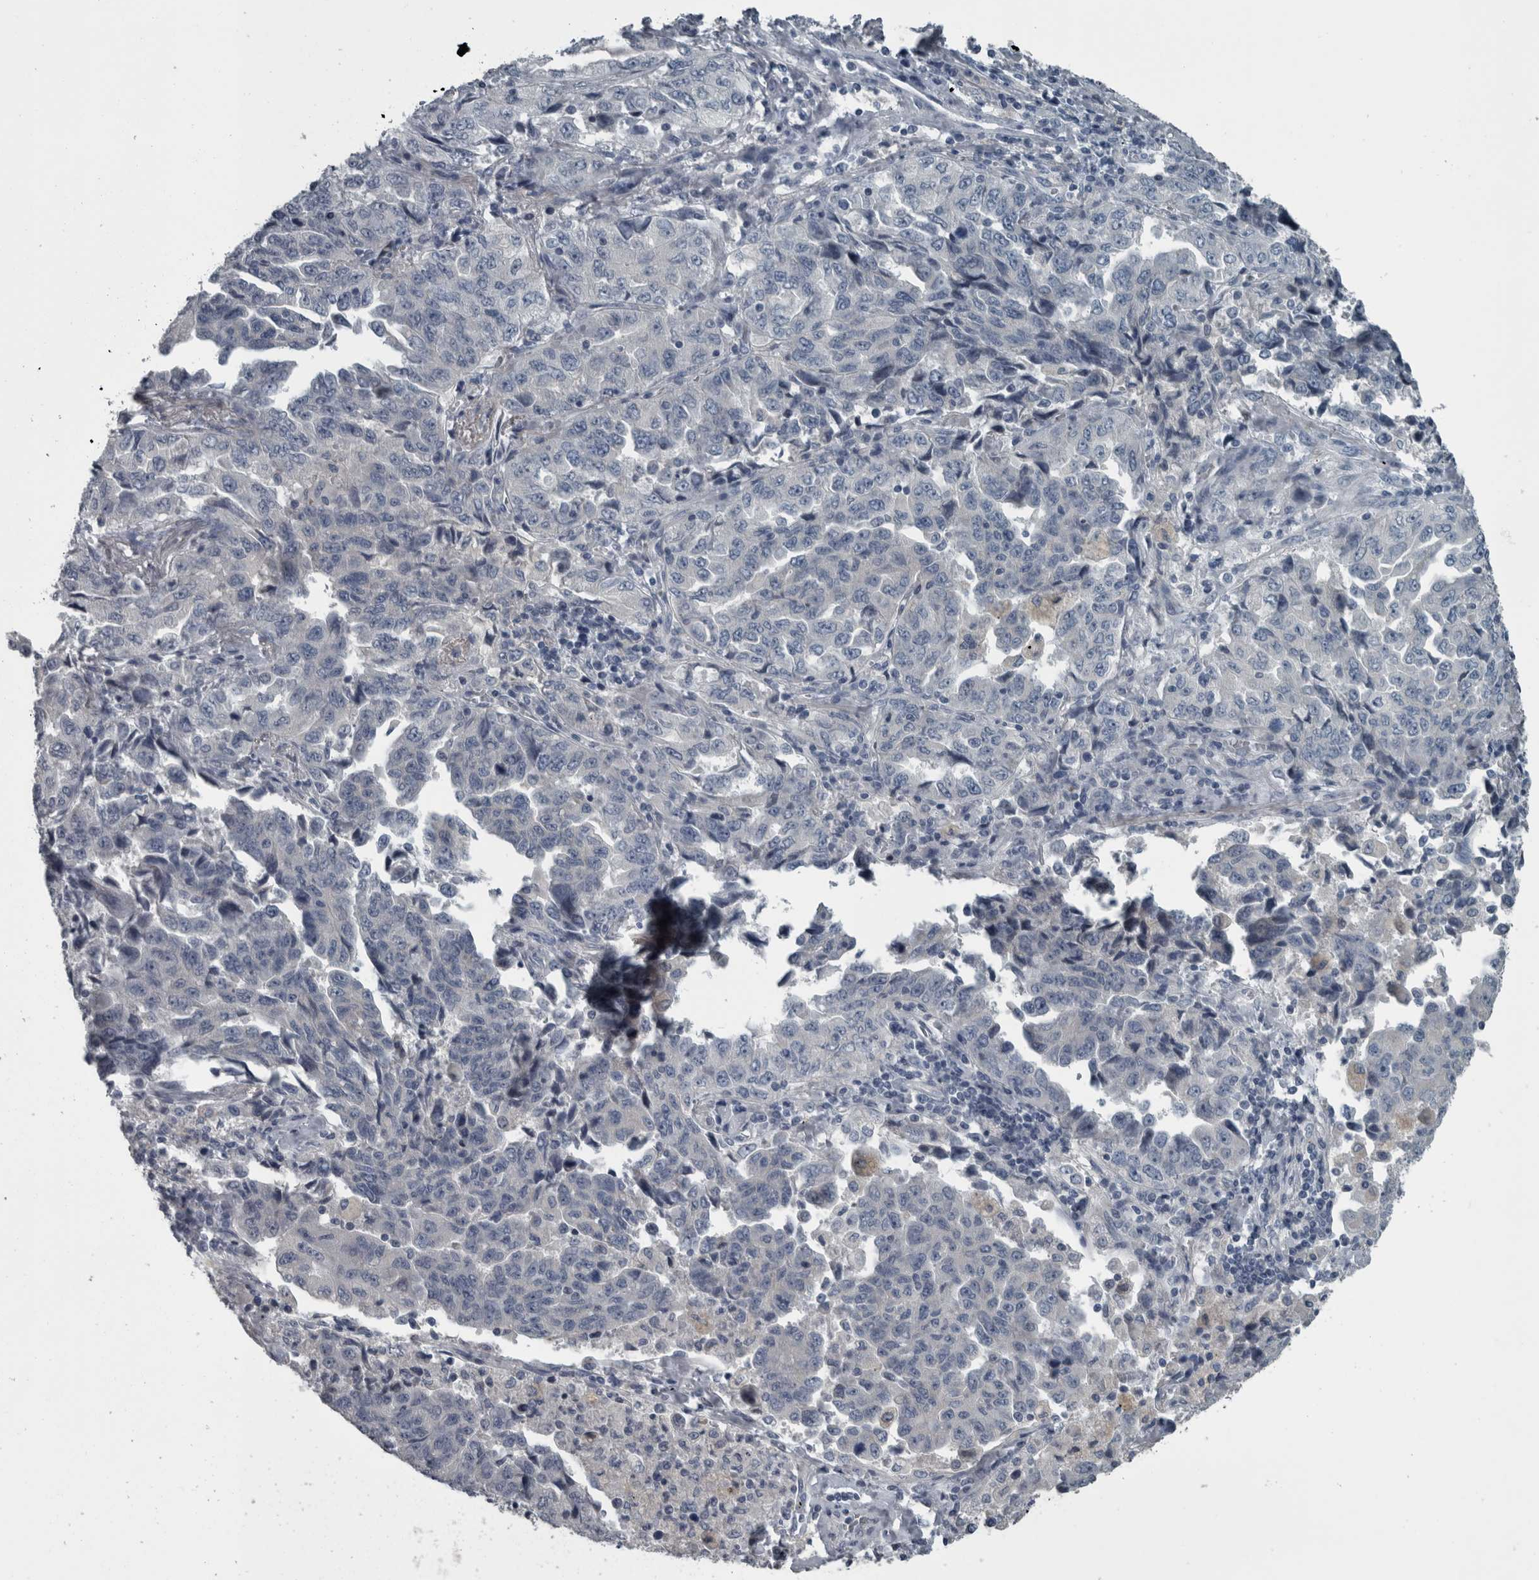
{"staining": {"intensity": "negative", "quantity": "none", "location": "none"}, "tissue": "lung cancer", "cell_type": "Tumor cells", "image_type": "cancer", "snomed": [{"axis": "morphology", "description": "Adenocarcinoma, NOS"}, {"axis": "topography", "description": "Lung"}], "caption": "Lung adenocarcinoma stained for a protein using immunohistochemistry (IHC) displays no positivity tumor cells.", "gene": "KRT20", "patient": {"sex": "female", "age": 51}}